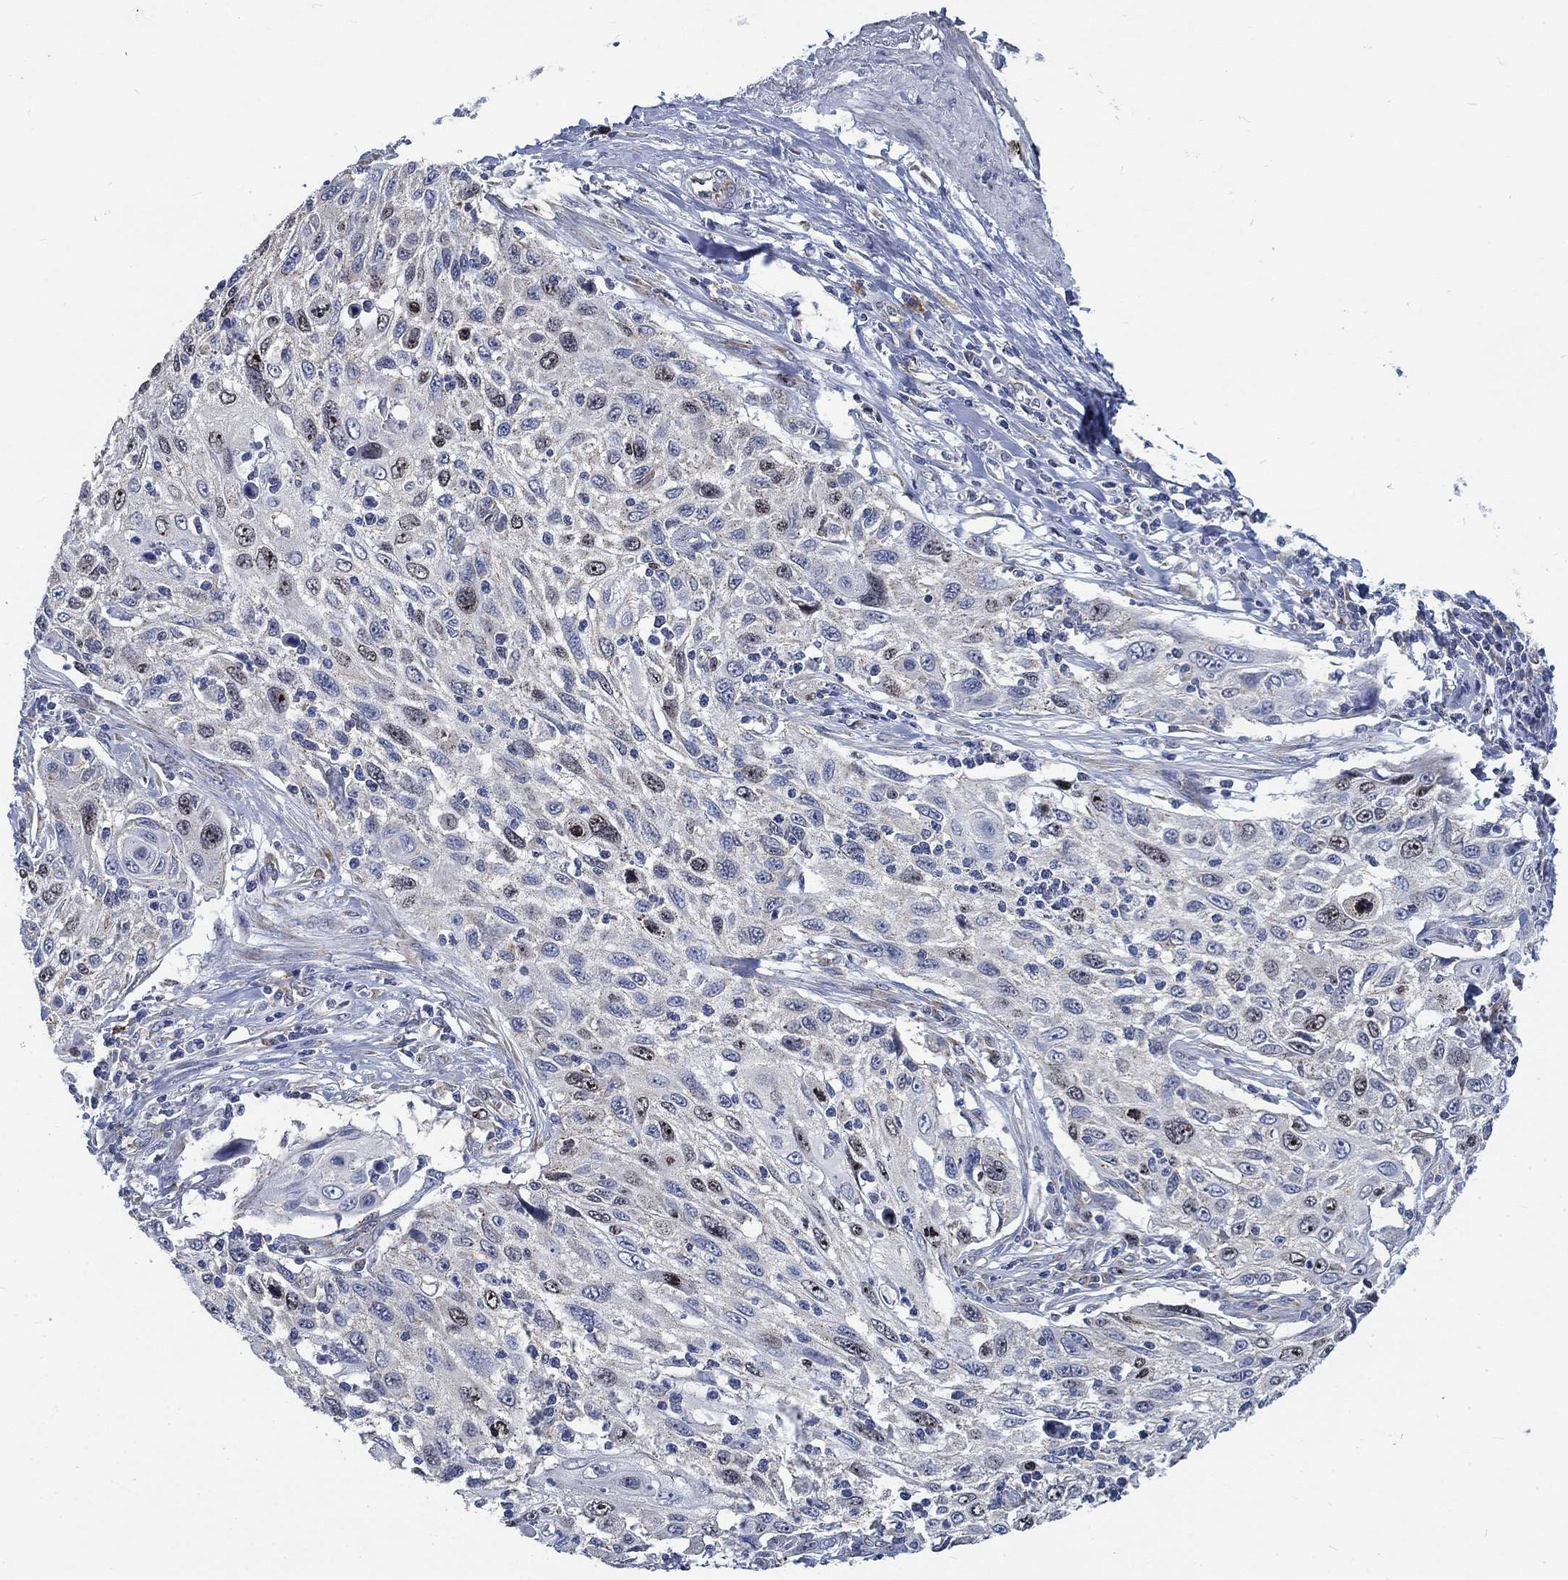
{"staining": {"intensity": "negative", "quantity": "none", "location": "none"}, "tissue": "cervical cancer", "cell_type": "Tumor cells", "image_type": "cancer", "snomed": [{"axis": "morphology", "description": "Squamous cell carcinoma, NOS"}, {"axis": "topography", "description": "Cervix"}], "caption": "This photomicrograph is of cervical cancer (squamous cell carcinoma) stained with immunohistochemistry (IHC) to label a protein in brown with the nuclei are counter-stained blue. There is no expression in tumor cells.", "gene": "MMP24", "patient": {"sex": "female", "age": 70}}